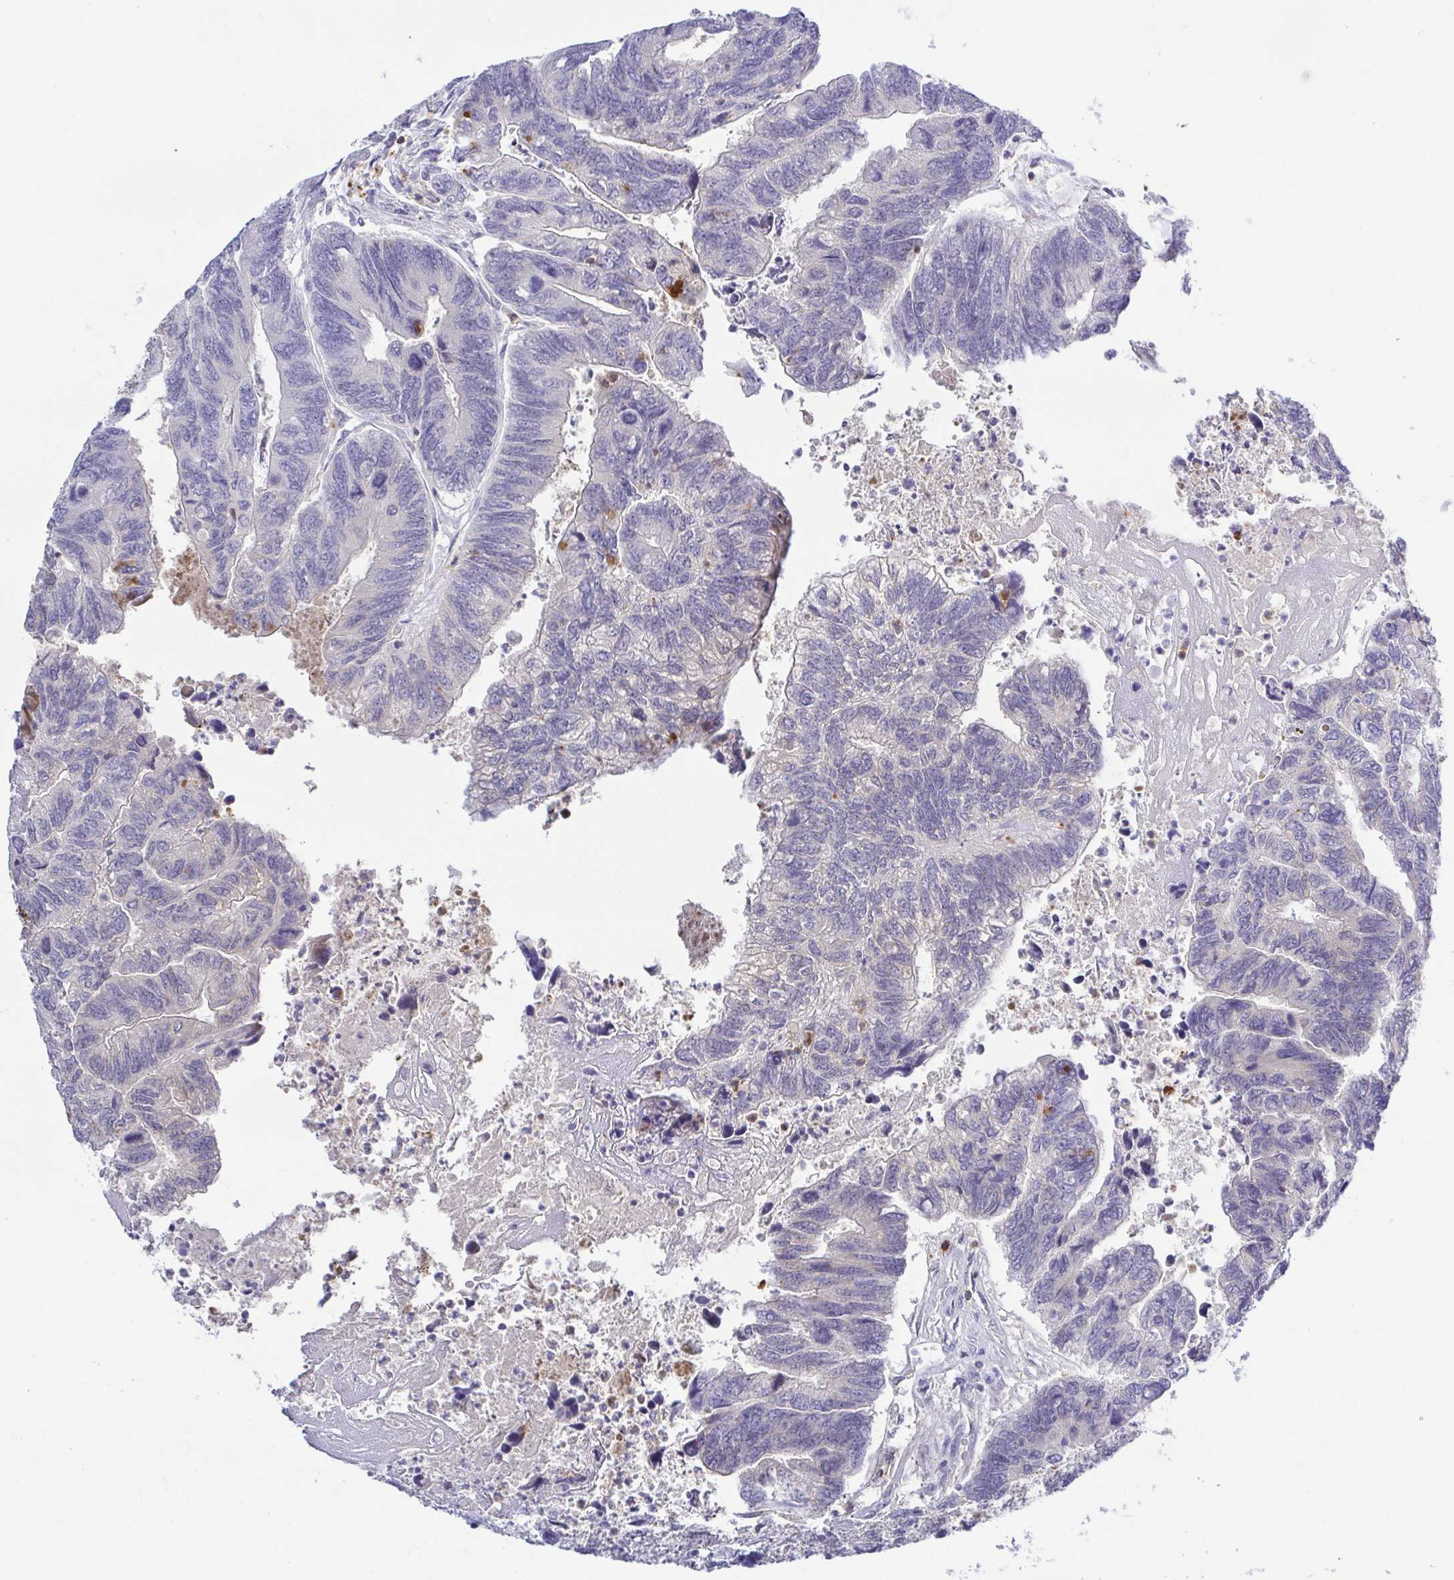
{"staining": {"intensity": "negative", "quantity": "none", "location": "none"}, "tissue": "colorectal cancer", "cell_type": "Tumor cells", "image_type": "cancer", "snomed": [{"axis": "morphology", "description": "Adenocarcinoma, NOS"}, {"axis": "topography", "description": "Colon"}], "caption": "Protein analysis of adenocarcinoma (colorectal) displays no significant expression in tumor cells.", "gene": "PGLYRP1", "patient": {"sex": "female", "age": 67}}